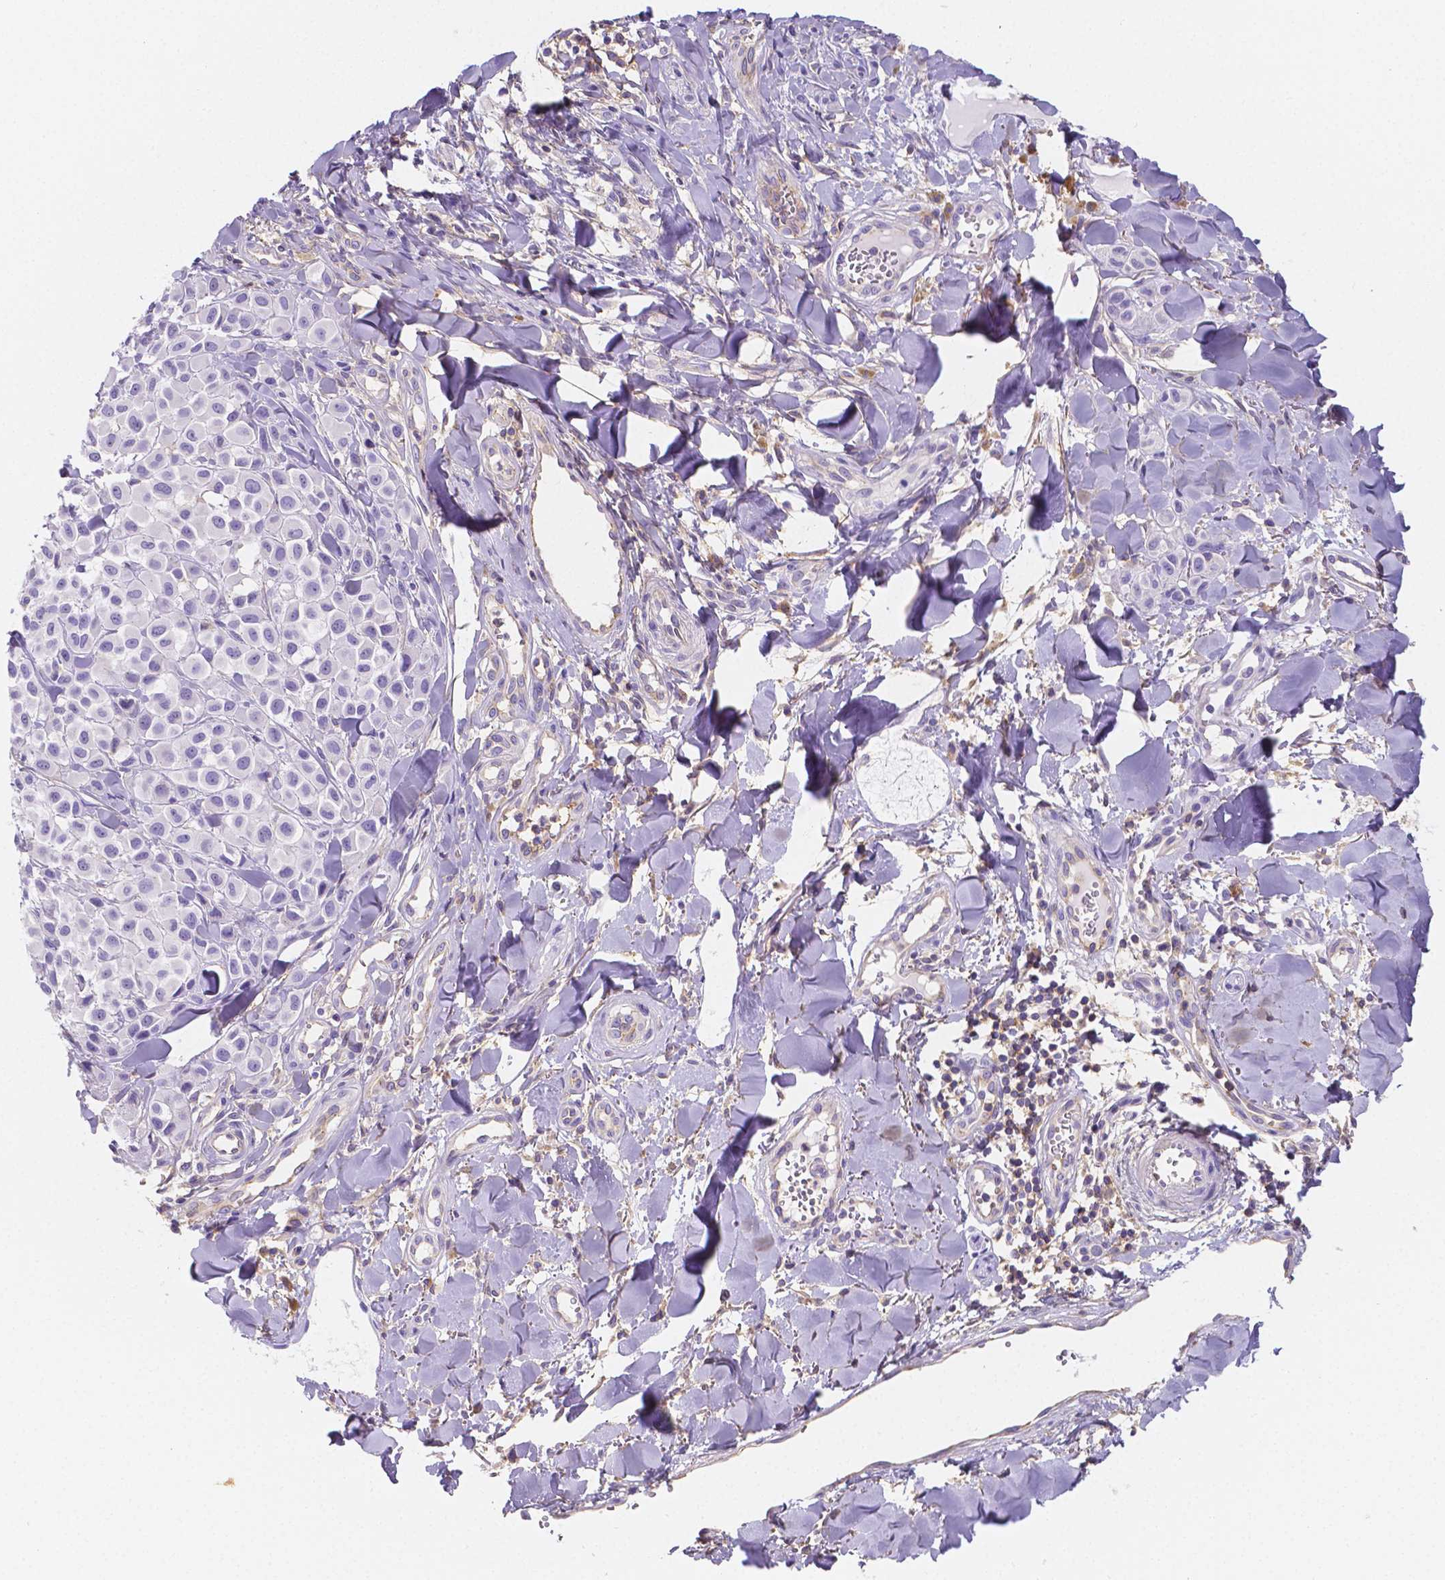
{"staining": {"intensity": "negative", "quantity": "none", "location": "none"}, "tissue": "melanoma", "cell_type": "Tumor cells", "image_type": "cancer", "snomed": [{"axis": "morphology", "description": "Malignant melanoma, NOS"}, {"axis": "topography", "description": "Skin"}], "caption": "Tumor cells show no significant protein expression in melanoma.", "gene": "GABRD", "patient": {"sex": "male", "age": 77}}